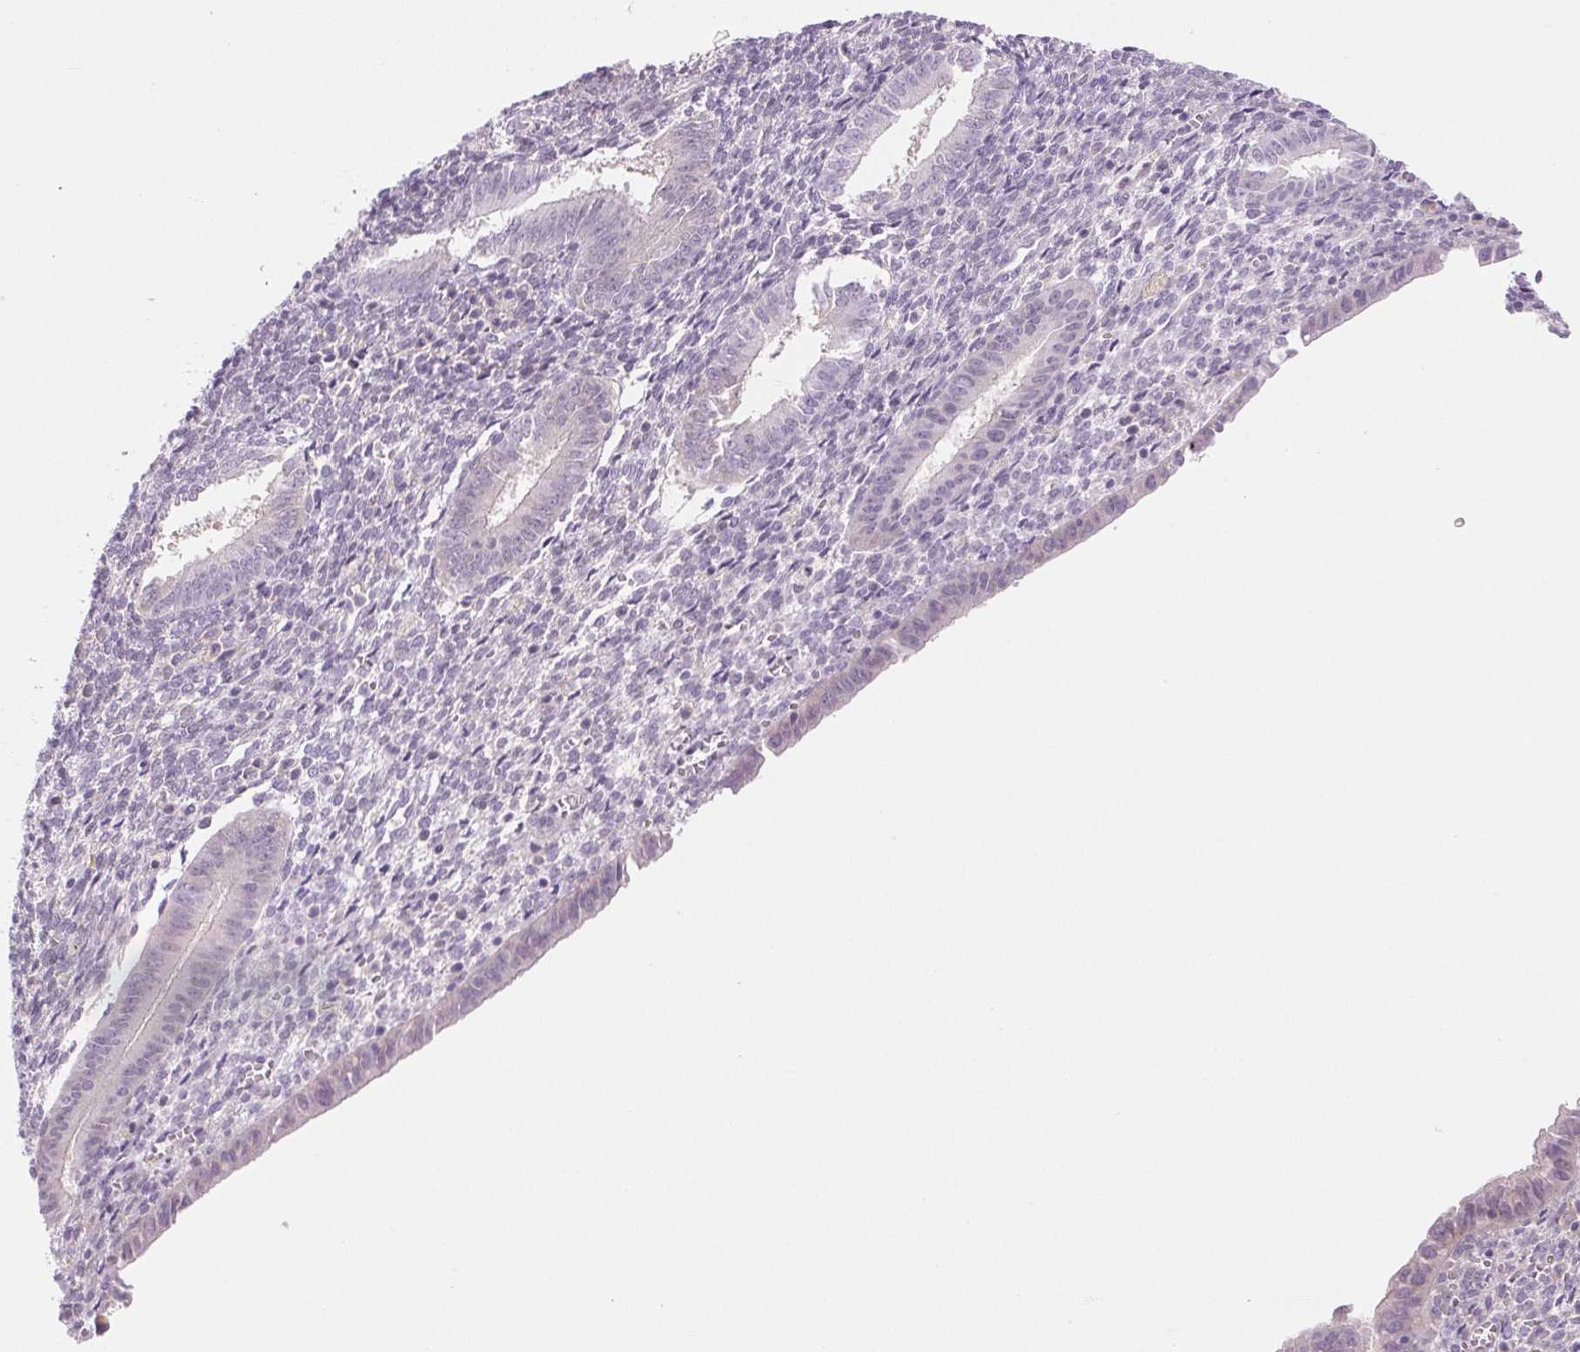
{"staining": {"intensity": "negative", "quantity": "none", "location": "none"}, "tissue": "endometrium", "cell_type": "Cells in endometrial stroma", "image_type": "normal", "snomed": [{"axis": "morphology", "description": "Normal tissue, NOS"}, {"axis": "topography", "description": "Endometrium"}], "caption": "Immunohistochemistry image of benign endometrium stained for a protein (brown), which reveals no positivity in cells in endometrial stroma. (Stains: DAB immunohistochemistry with hematoxylin counter stain, Microscopy: brightfield microscopy at high magnification).", "gene": "IFIT1B", "patient": {"sex": "female", "age": 25}}